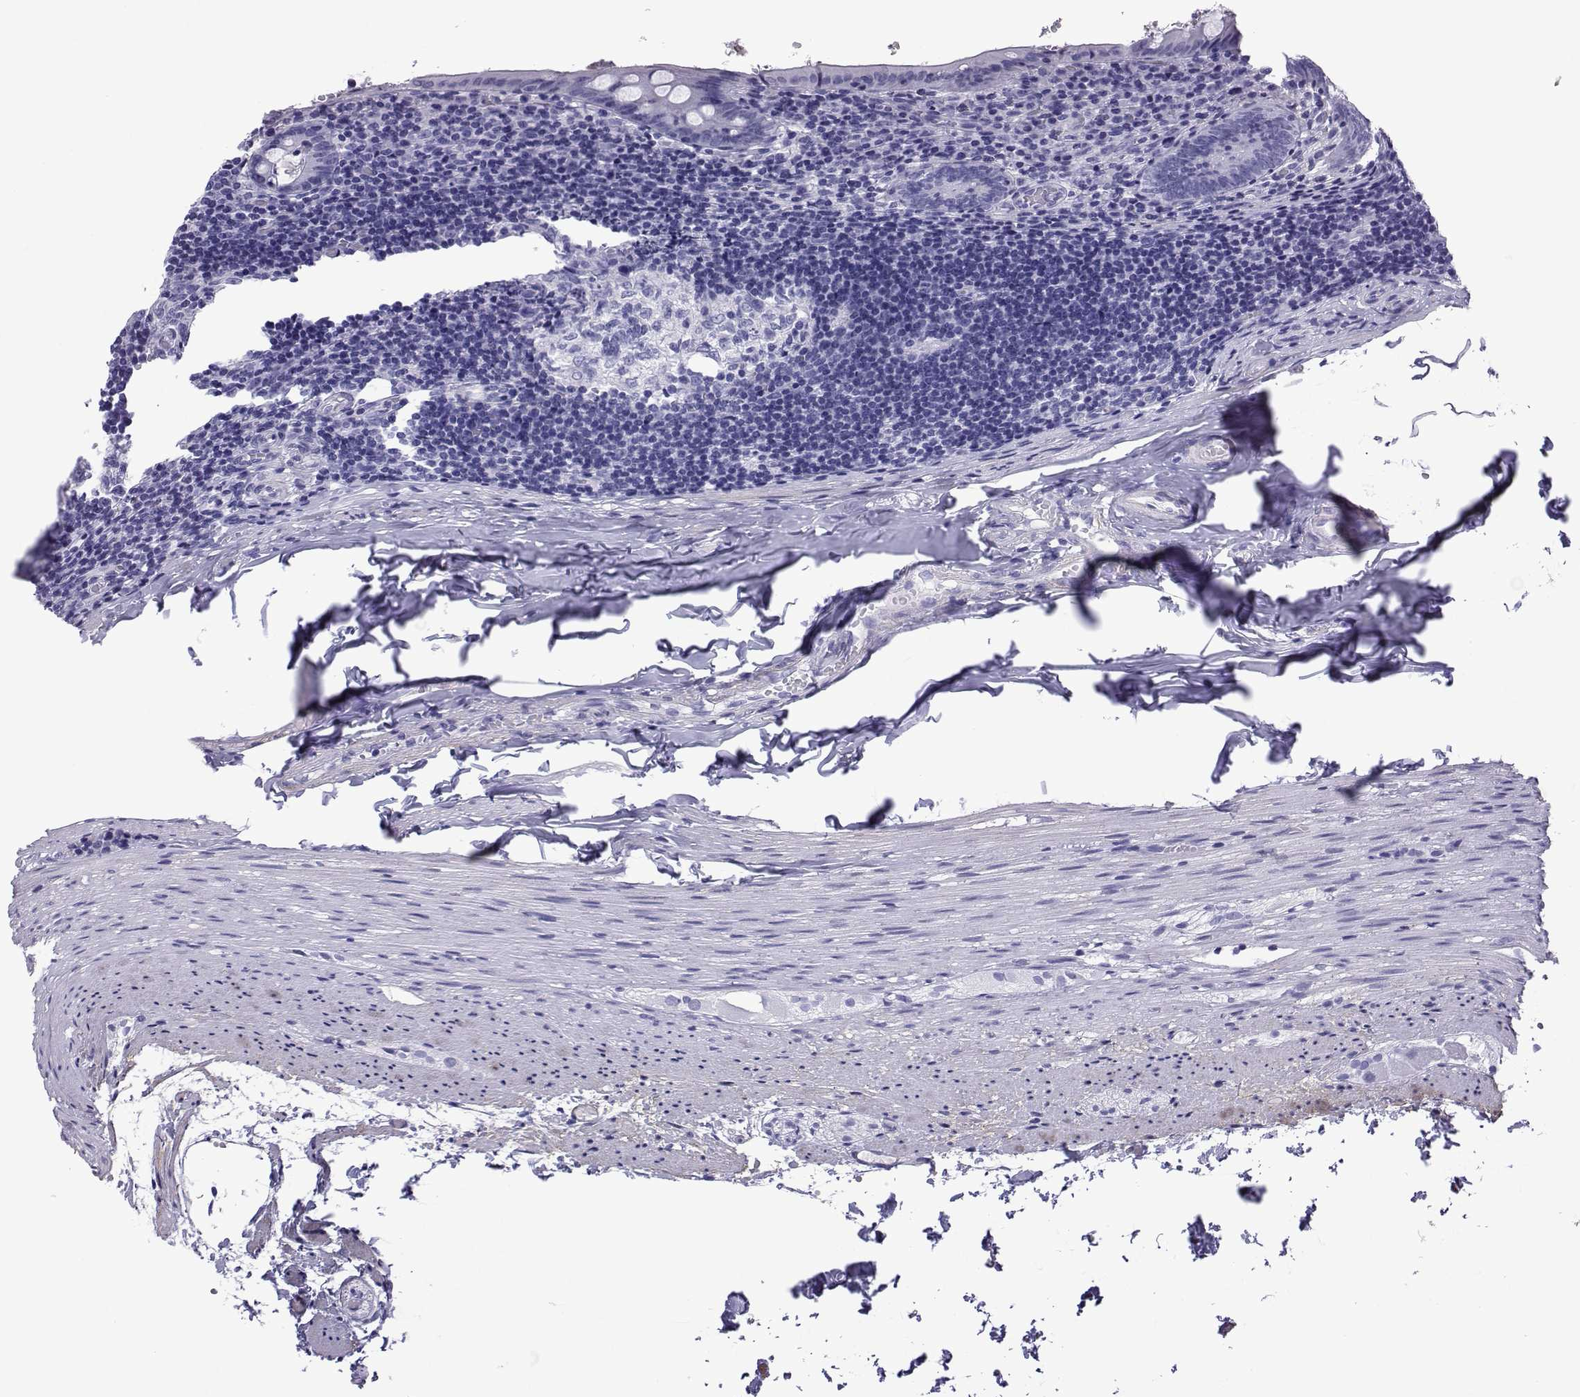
{"staining": {"intensity": "negative", "quantity": "none", "location": "none"}, "tissue": "appendix", "cell_type": "Glandular cells", "image_type": "normal", "snomed": [{"axis": "morphology", "description": "Normal tissue, NOS"}, {"axis": "topography", "description": "Appendix"}], "caption": "High power microscopy image of an immunohistochemistry (IHC) image of normal appendix, revealing no significant positivity in glandular cells. (DAB immunohistochemistry (IHC) with hematoxylin counter stain).", "gene": "SPANXA1", "patient": {"sex": "female", "age": 23}}